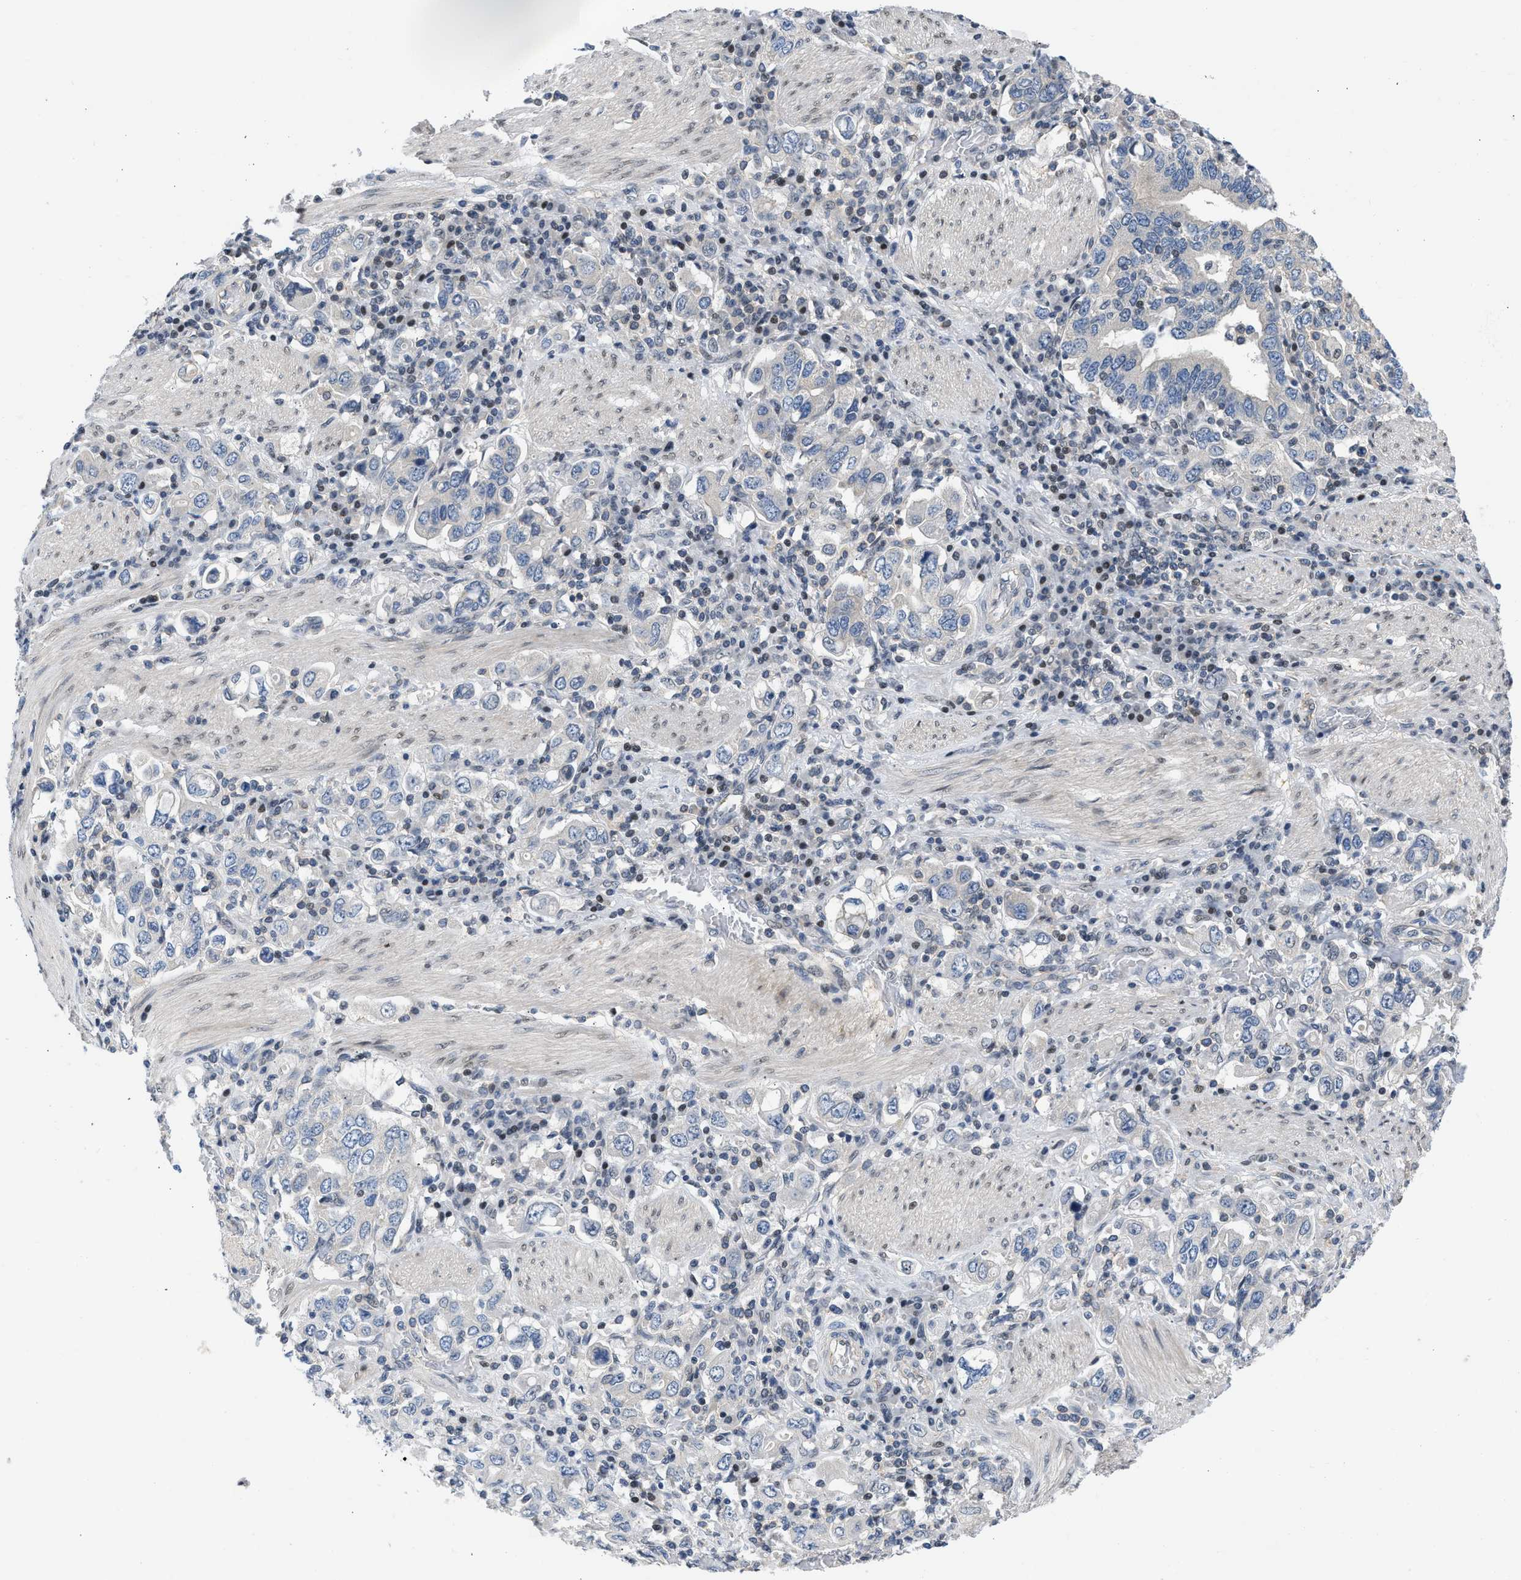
{"staining": {"intensity": "negative", "quantity": "none", "location": "none"}, "tissue": "stomach cancer", "cell_type": "Tumor cells", "image_type": "cancer", "snomed": [{"axis": "morphology", "description": "Adenocarcinoma, NOS"}, {"axis": "topography", "description": "Stomach, upper"}], "caption": "IHC histopathology image of neoplastic tissue: human stomach cancer (adenocarcinoma) stained with DAB reveals no significant protein positivity in tumor cells.", "gene": "OLIG3", "patient": {"sex": "male", "age": 62}}